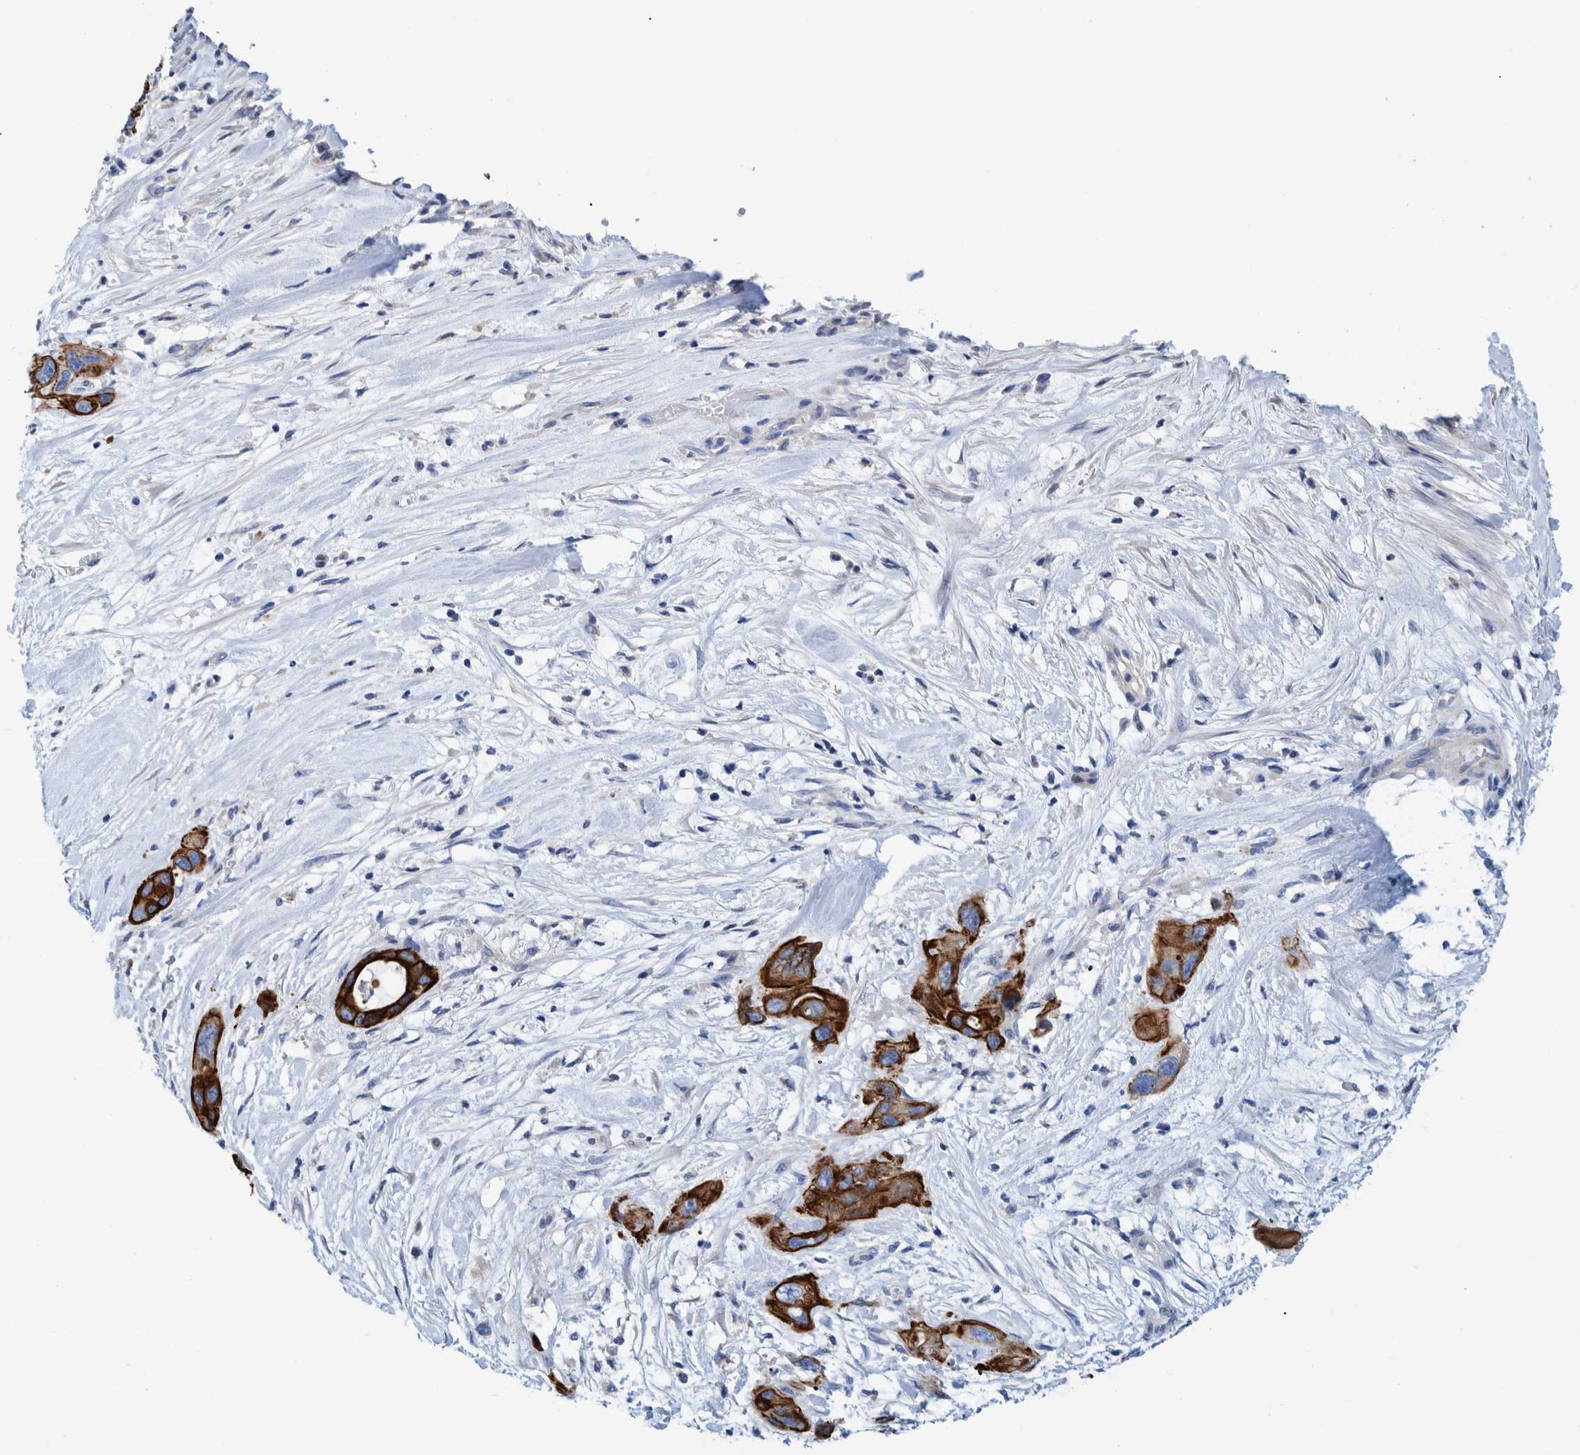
{"staining": {"intensity": "strong", "quantity": ">75%", "location": "cytoplasmic/membranous"}, "tissue": "pancreatic cancer", "cell_type": "Tumor cells", "image_type": "cancer", "snomed": [{"axis": "morphology", "description": "Adenocarcinoma, NOS"}, {"axis": "topography", "description": "Pancreas"}], "caption": "Pancreatic cancer (adenocarcinoma) tissue exhibits strong cytoplasmic/membranous positivity in about >75% of tumor cells, visualized by immunohistochemistry.", "gene": "MKS1", "patient": {"sex": "female", "age": 71}}